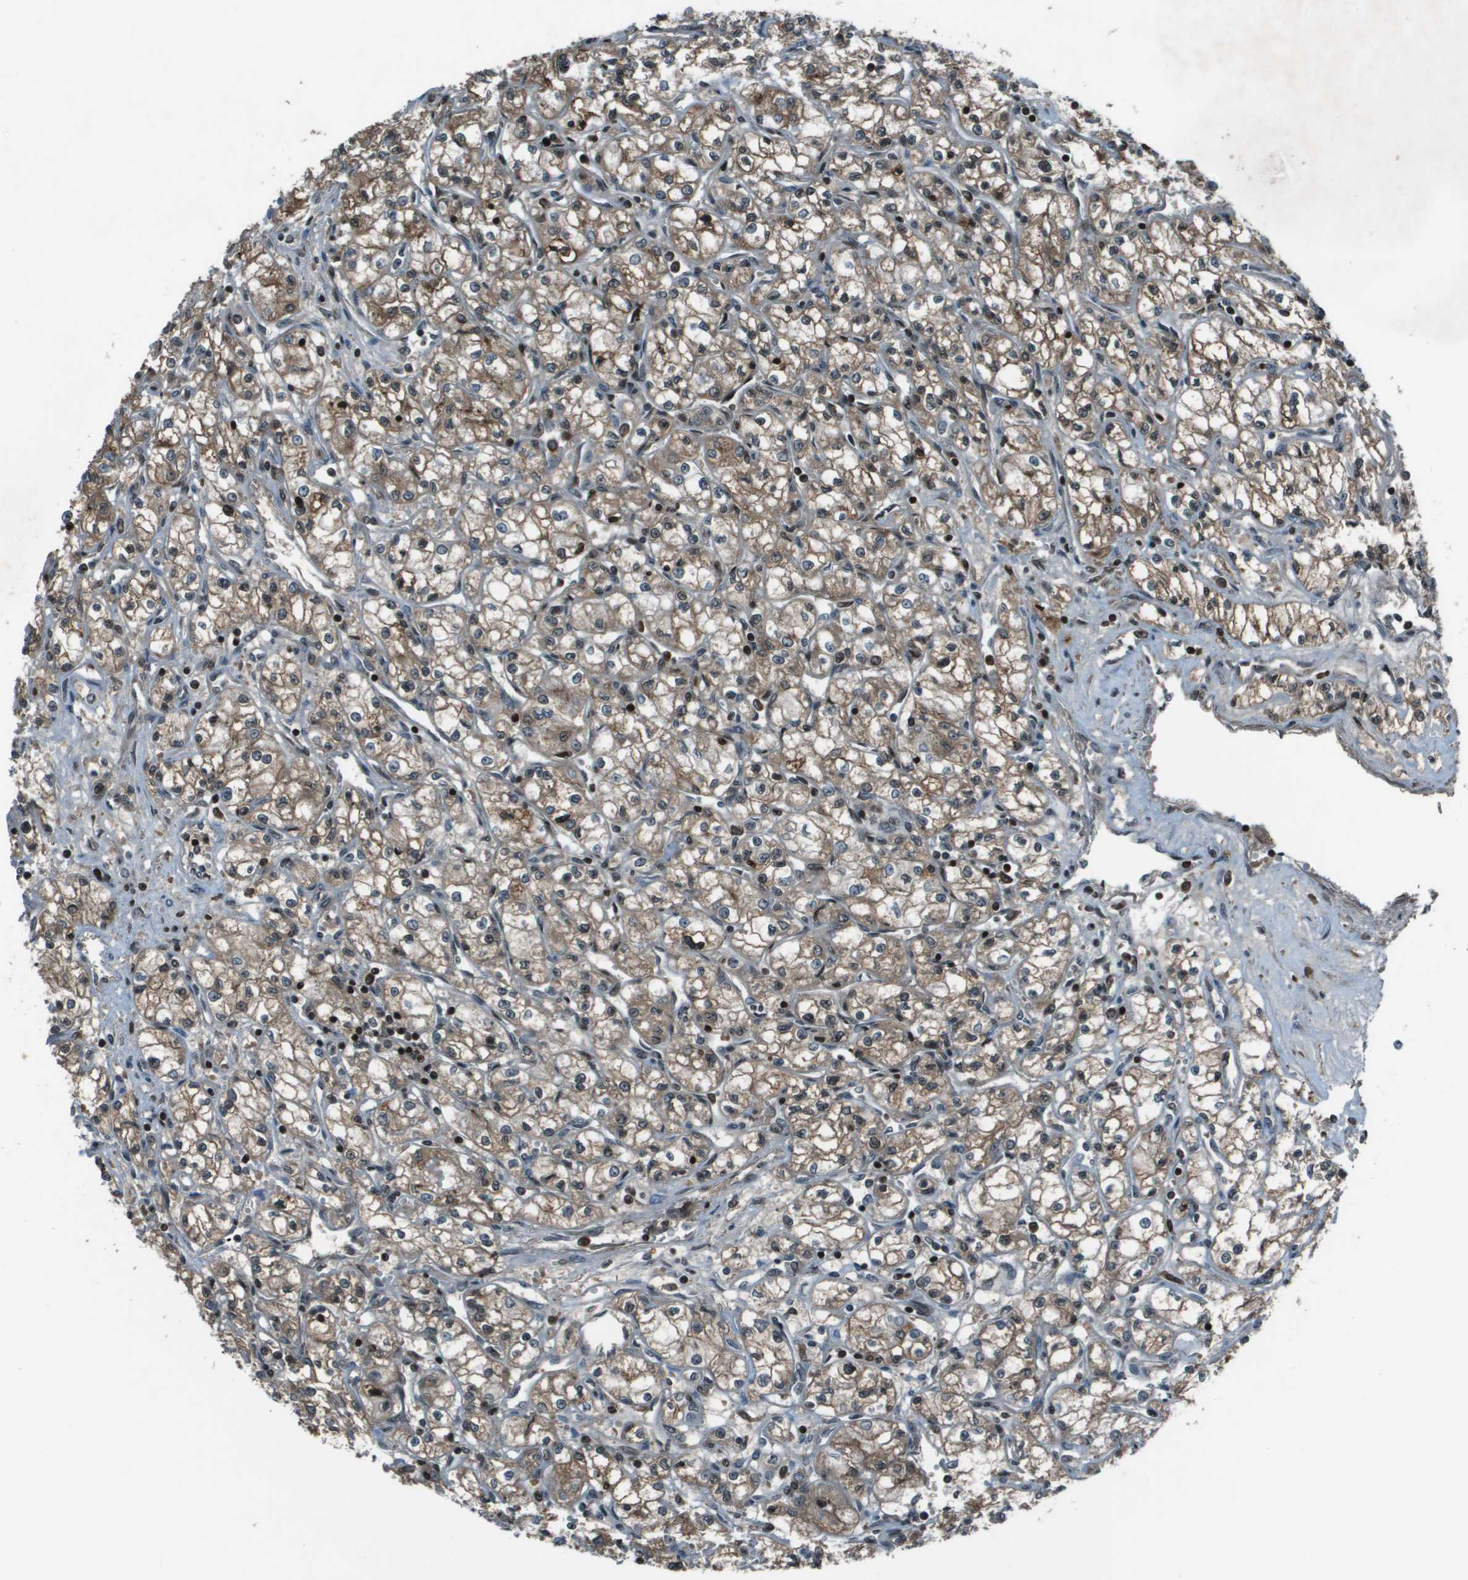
{"staining": {"intensity": "moderate", "quantity": ">75%", "location": "cytoplasmic/membranous"}, "tissue": "renal cancer", "cell_type": "Tumor cells", "image_type": "cancer", "snomed": [{"axis": "morphology", "description": "Normal tissue, NOS"}, {"axis": "morphology", "description": "Adenocarcinoma, NOS"}, {"axis": "topography", "description": "Kidney"}], "caption": "IHC photomicrograph of human renal adenocarcinoma stained for a protein (brown), which demonstrates medium levels of moderate cytoplasmic/membranous expression in about >75% of tumor cells.", "gene": "CXCL12", "patient": {"sex": "male", "age": 59}}